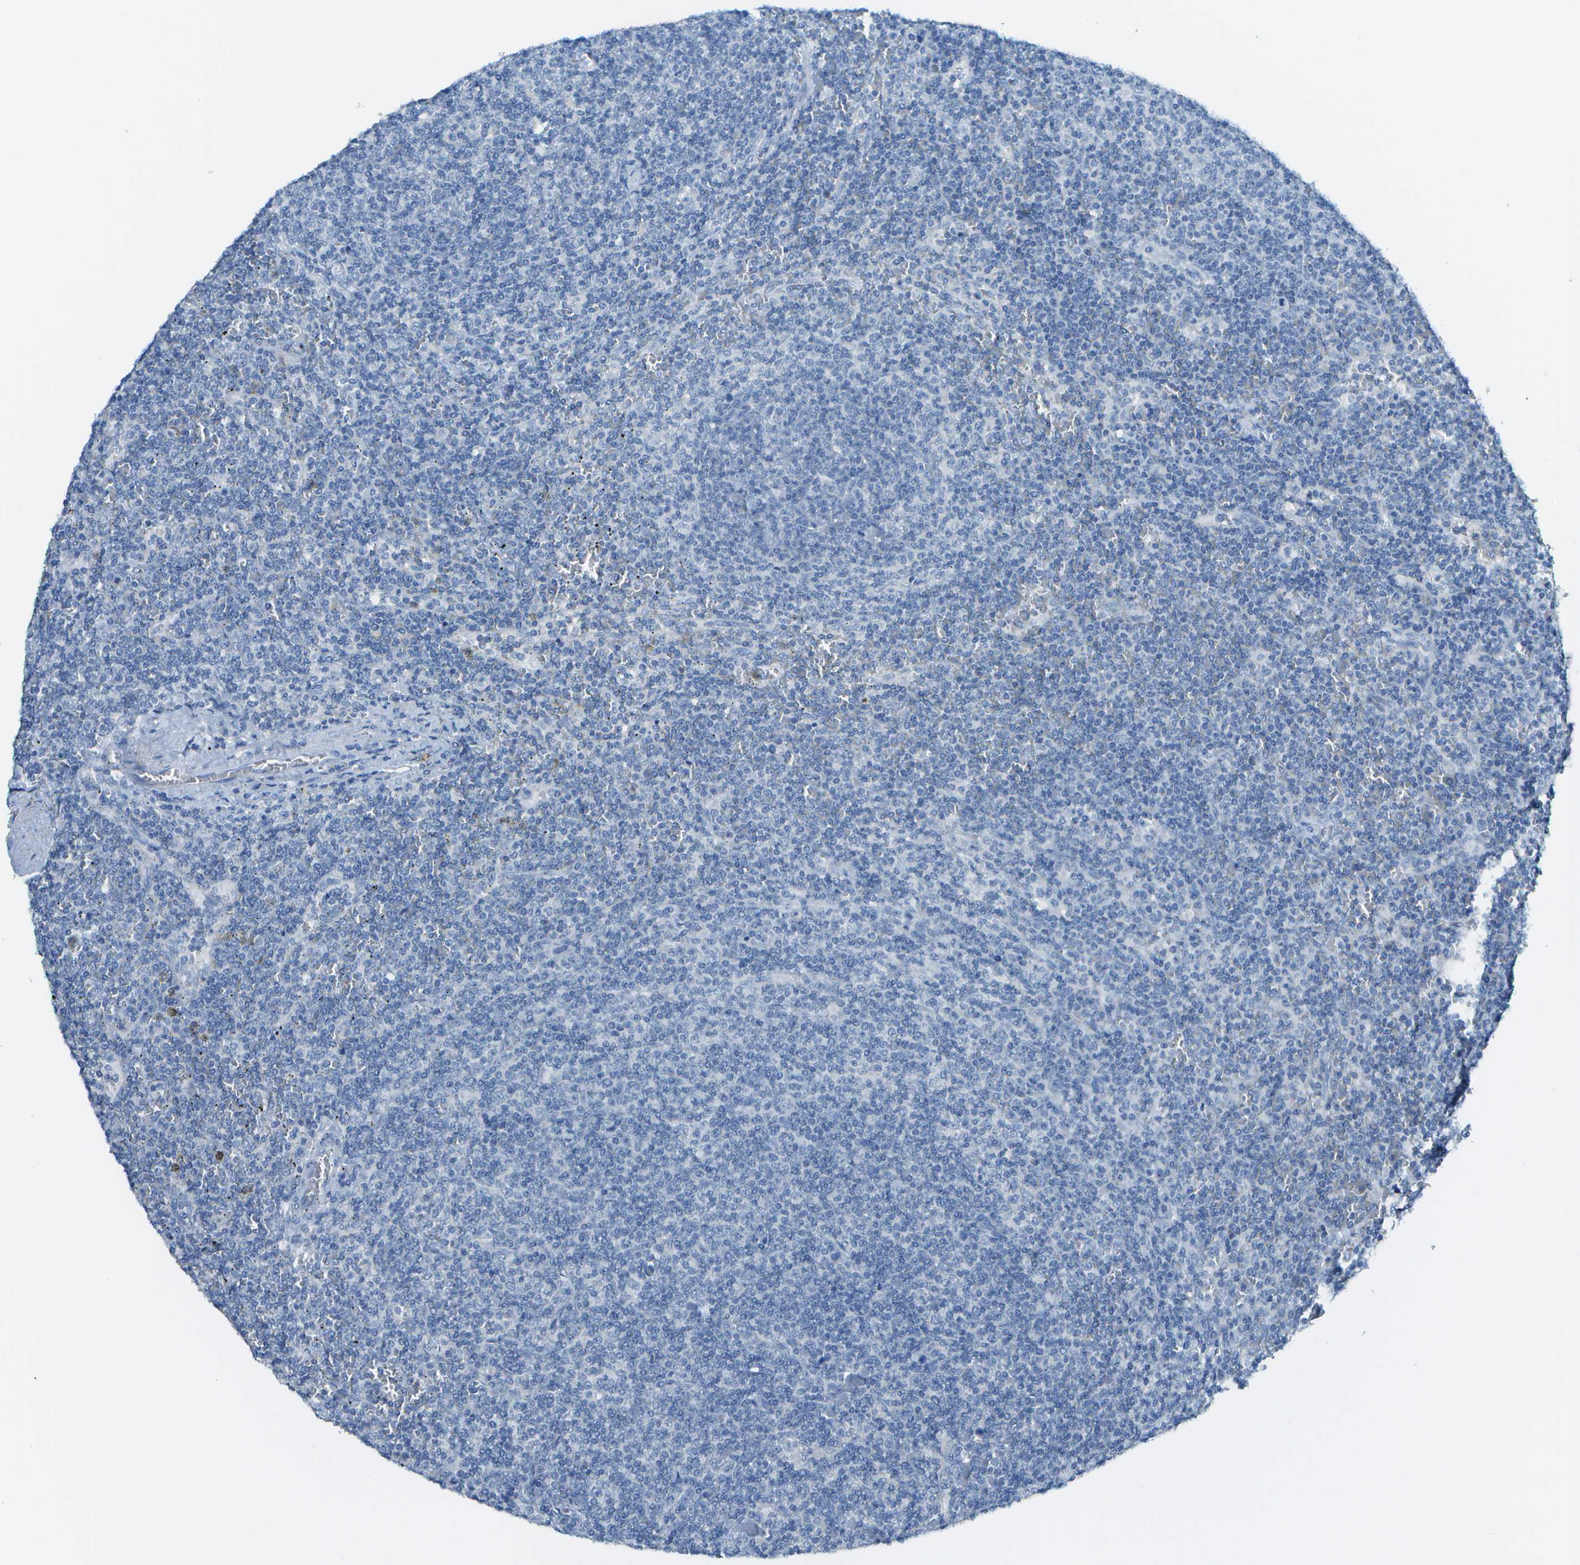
{"staining": {"intensity": "negative", "quantity": "none", "location": "none"}, "tissue": "lymphoma", "cell_type": "Tumor cells", "image_type": "cancer", "snomed": [{"axis": "morphology", "description": "Malignant lymphoma, non-Hodgkin's type, Low grade"}, {"axis": "topography", "description": "Spleen"}], "caption": "Micrograph shows no significant protein staining in tumor cells of low-grade malignant lymphoma, non-Hodgkin's type.", "gene": "C1S", "patient": {"sex": "female", "age": 50}}